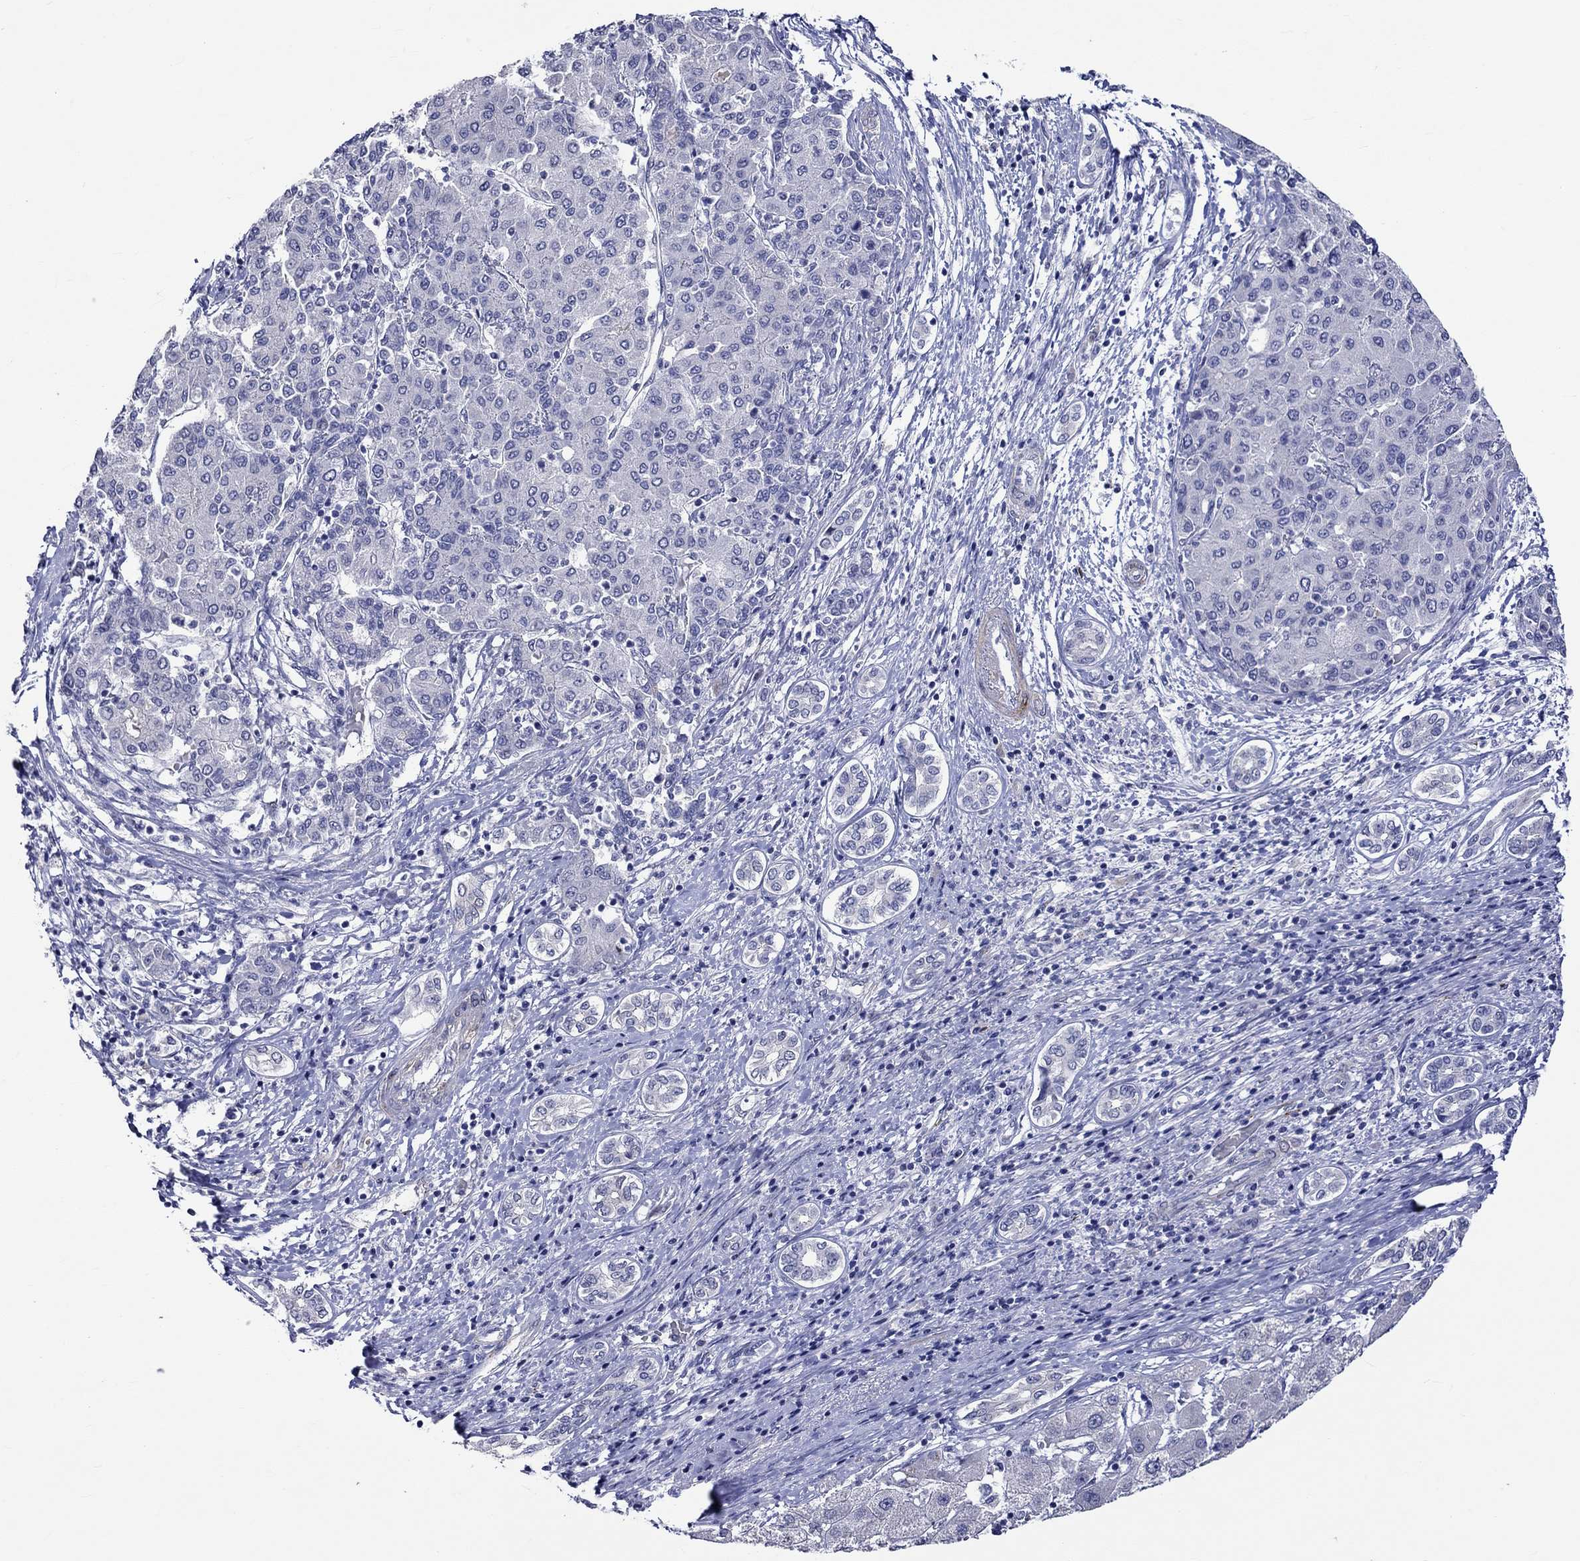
{"staining": {"intensity": "negative", "quantity": "none", "location": "none"}, "tissue": "liver cancer", "cell_type": "Tumor cells", "image_type": "cancer", "snomed": [{"axis": "morphology", "description": "Carcinoma, Hepatocellular, NOS"}, {"axis": "topography", "description": "Liver"}], "caption": "Immunohistochemical staining of human hepatocellular carcinoma (liver) demonstrates no significant positivity in tumor cells.", "gene": "CRYAB", "patient": {"sex": "male", "age": 65}}